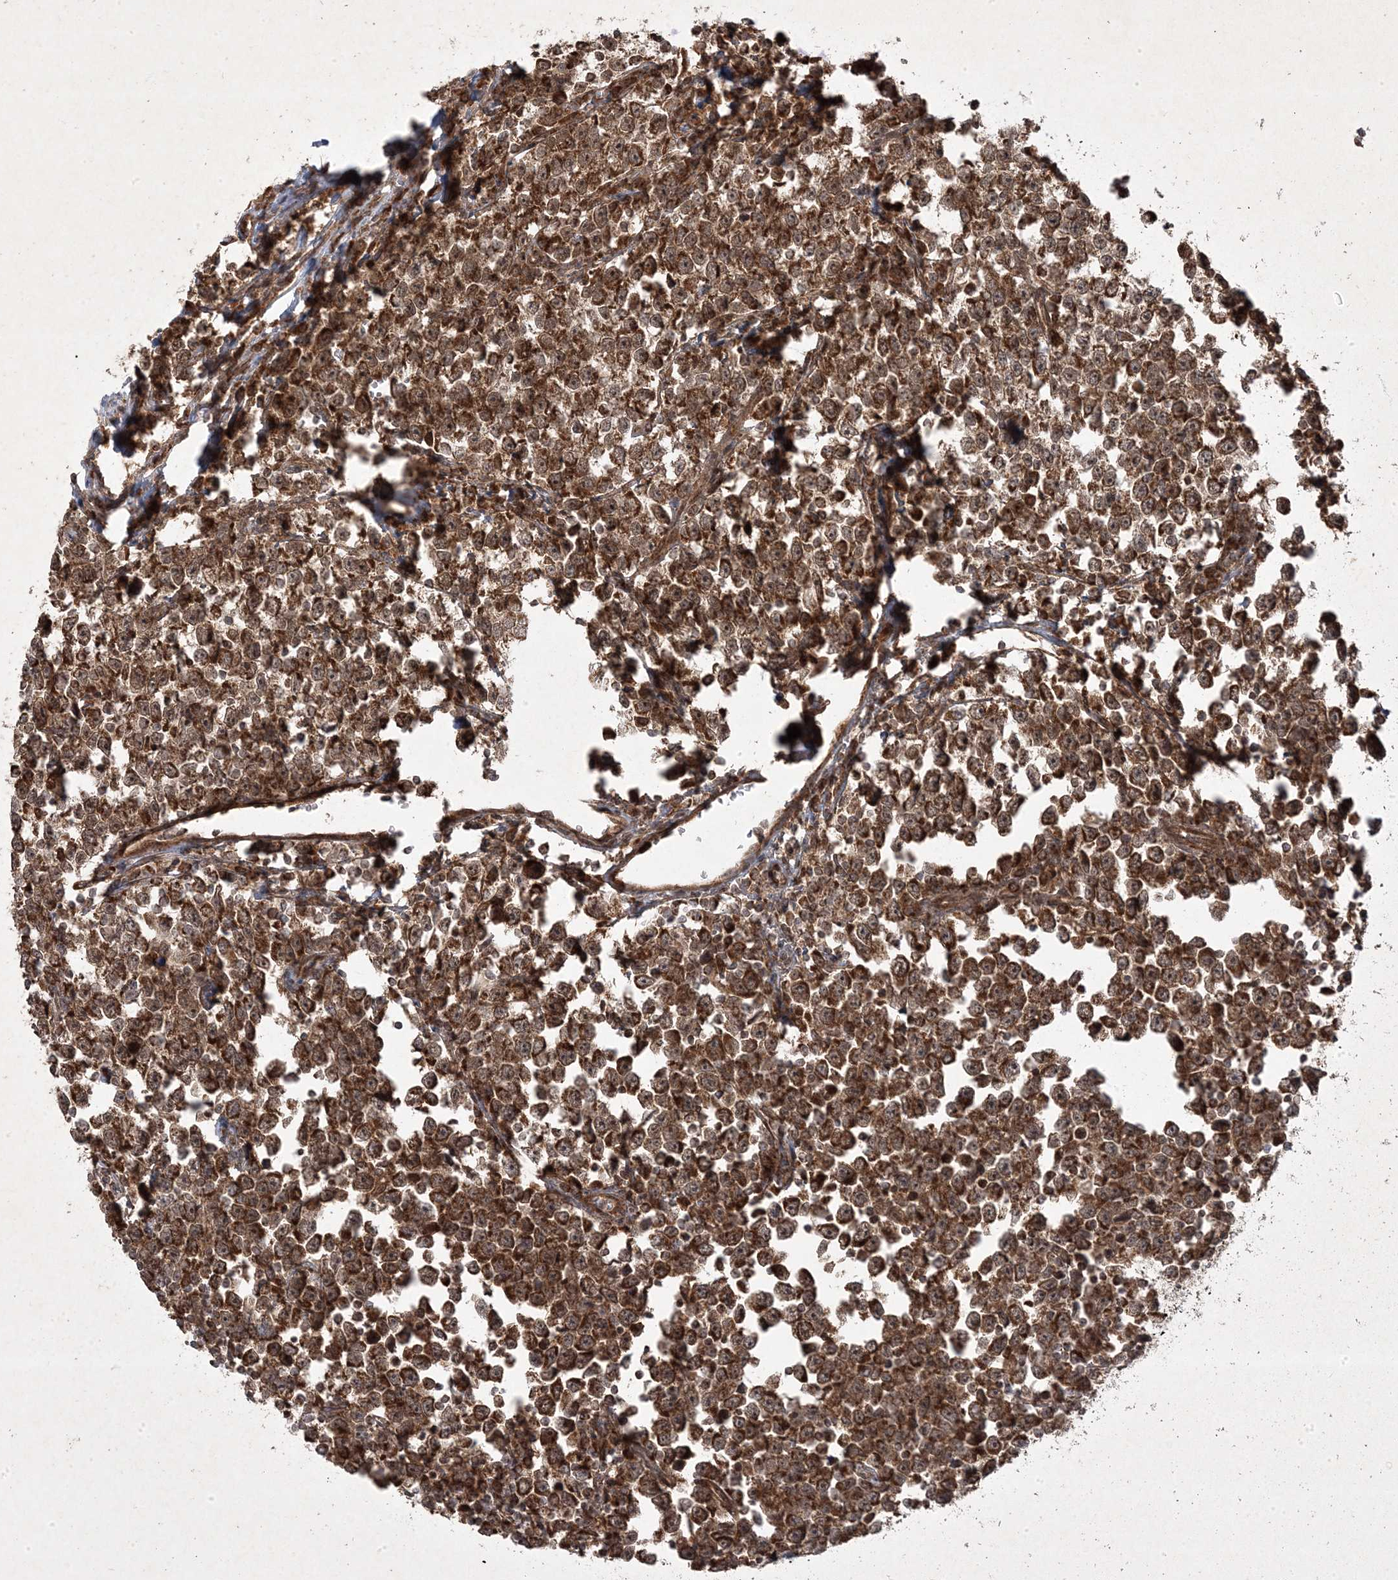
{"staining": {"intensity": "strong", "quantity": ">75%", "location": "cytoplasmic/membranous,nuclear"}, "tissue": "testis cancer", "cell_type": "Tumor cells", "image_type": "cancer", "snomed": [{"axis": "morphology", "description": "Normal tissue, NOS"}, {"axis": "morphology", "description": "Seminoma, NOS"}, {"axis": "topography", "description": "Testis"}], "caption": "High-power microscopy captured an immunohistochemistry image of seminoma (testis), revealing strong cytoplasmic/membranous and nuclear expression in about >75% of tumor cells.", "gene": "PLEKHM2", "patient": {"sex": "male", "age": 43}}